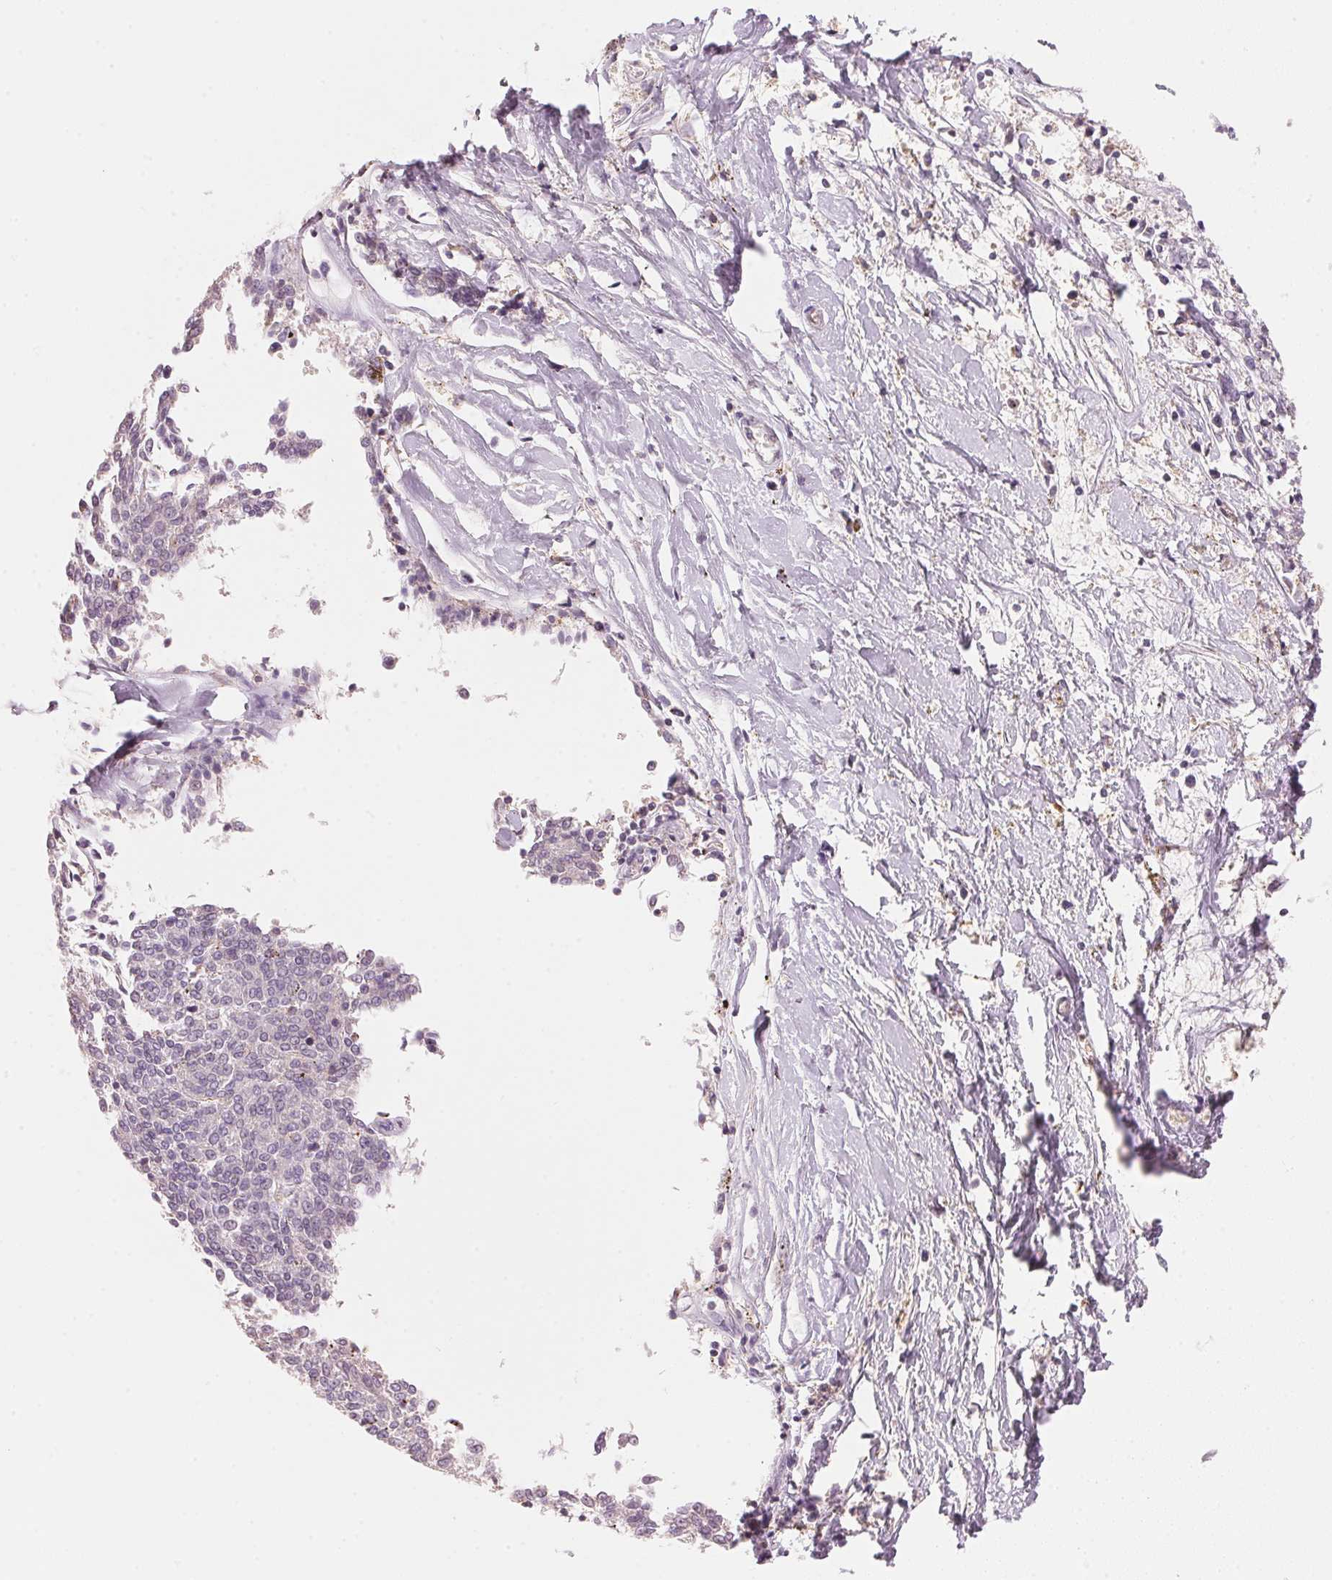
{"staining": {"intensity": "negative", "quantity": "none", "location": "none"}, "tissue": "melanoma", "cell_type": "Tumor cells", "image_type": "cancer", "snomed": [{"axis": "morphology", "description": "Malignant melanoma, NOS"}, {"axis": "topography", "description": "Skin"}], "caption": "The micrograph demonstrates no significant positivity in tumor cells of melanoma.", "gene": "HOXB13", "patient": {"sex": "female", "age": 72}}